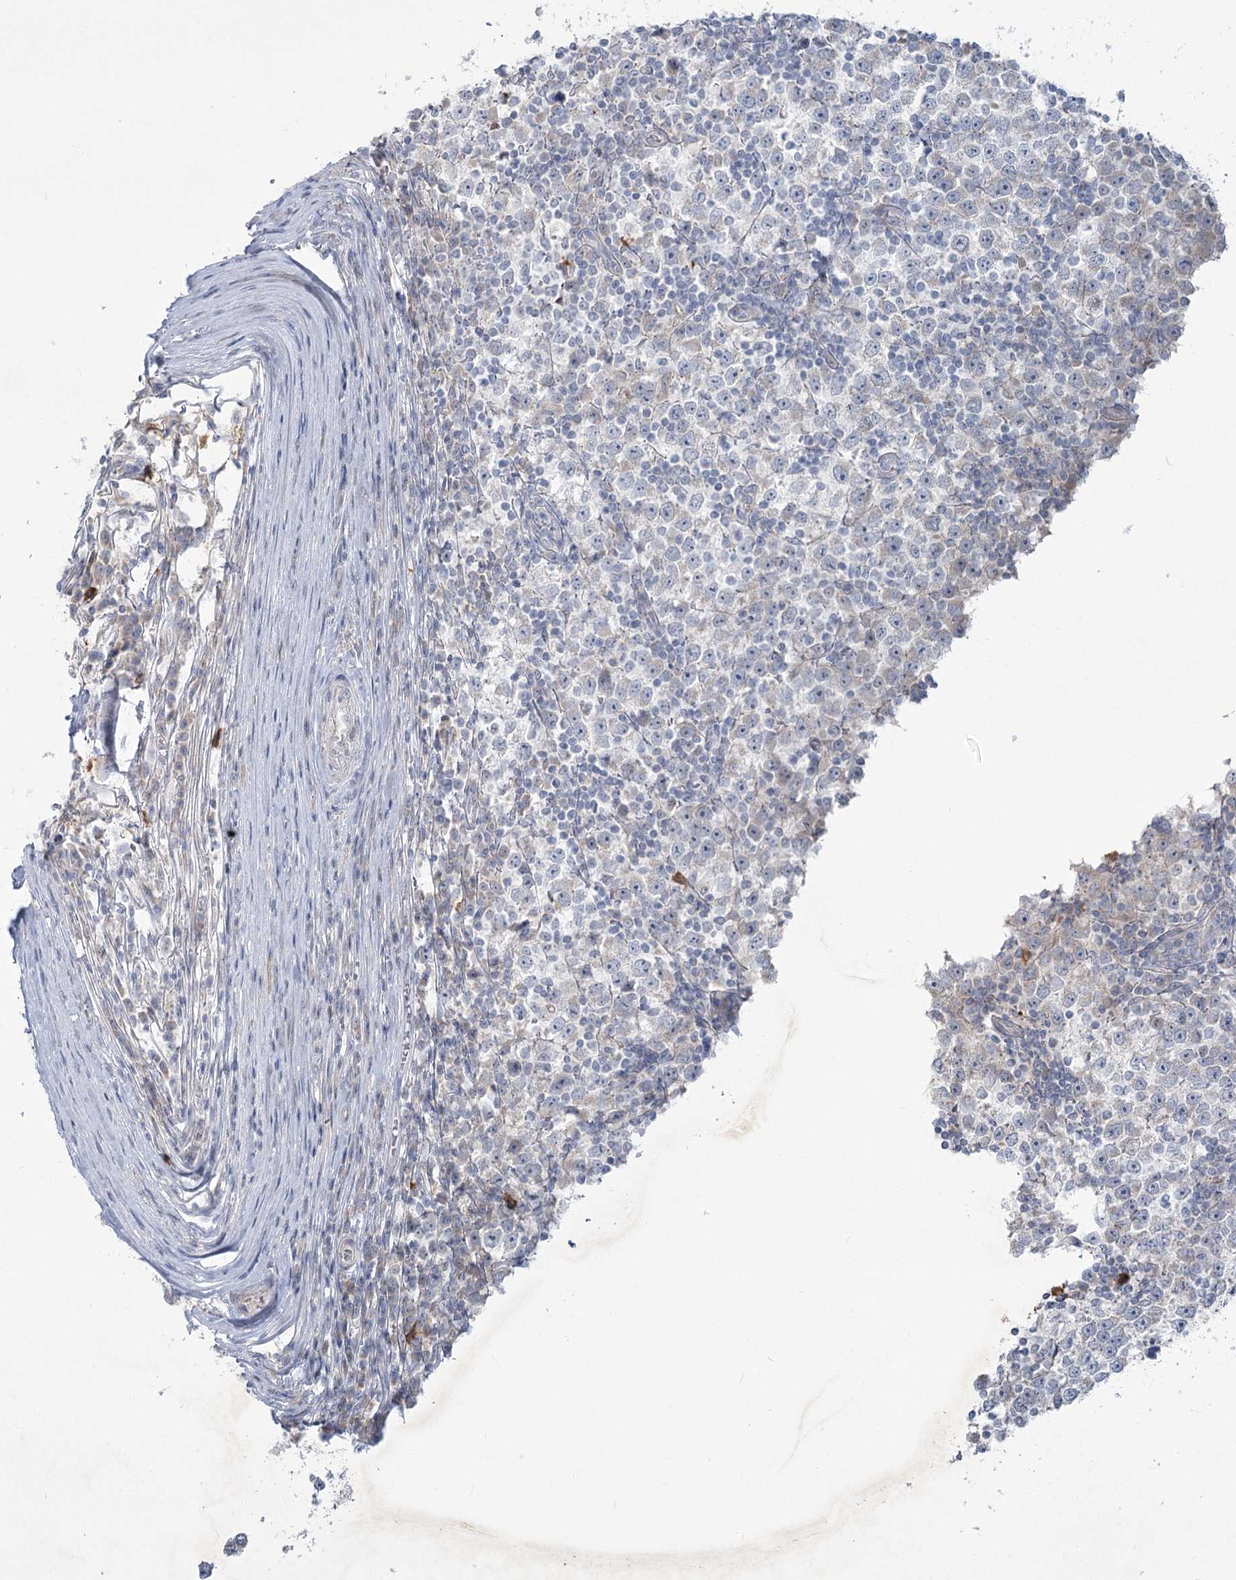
{"staining": {"intensity": "negative", "quantity": "none", "location": "none"}, "tissue": "testis cancer", "cell_type": "Tumor cells", "image_type": "cancer", "snomed": [{"axis": "morphology", "description": "Seminoma, NOS"}, {"axis": "topography", "description": "Testis"}], "caption": "Tumor cells show no significant expression in testis cancer.", "gene": "PLA2G12A", "patient": {"sex": "male", "age": 65}}